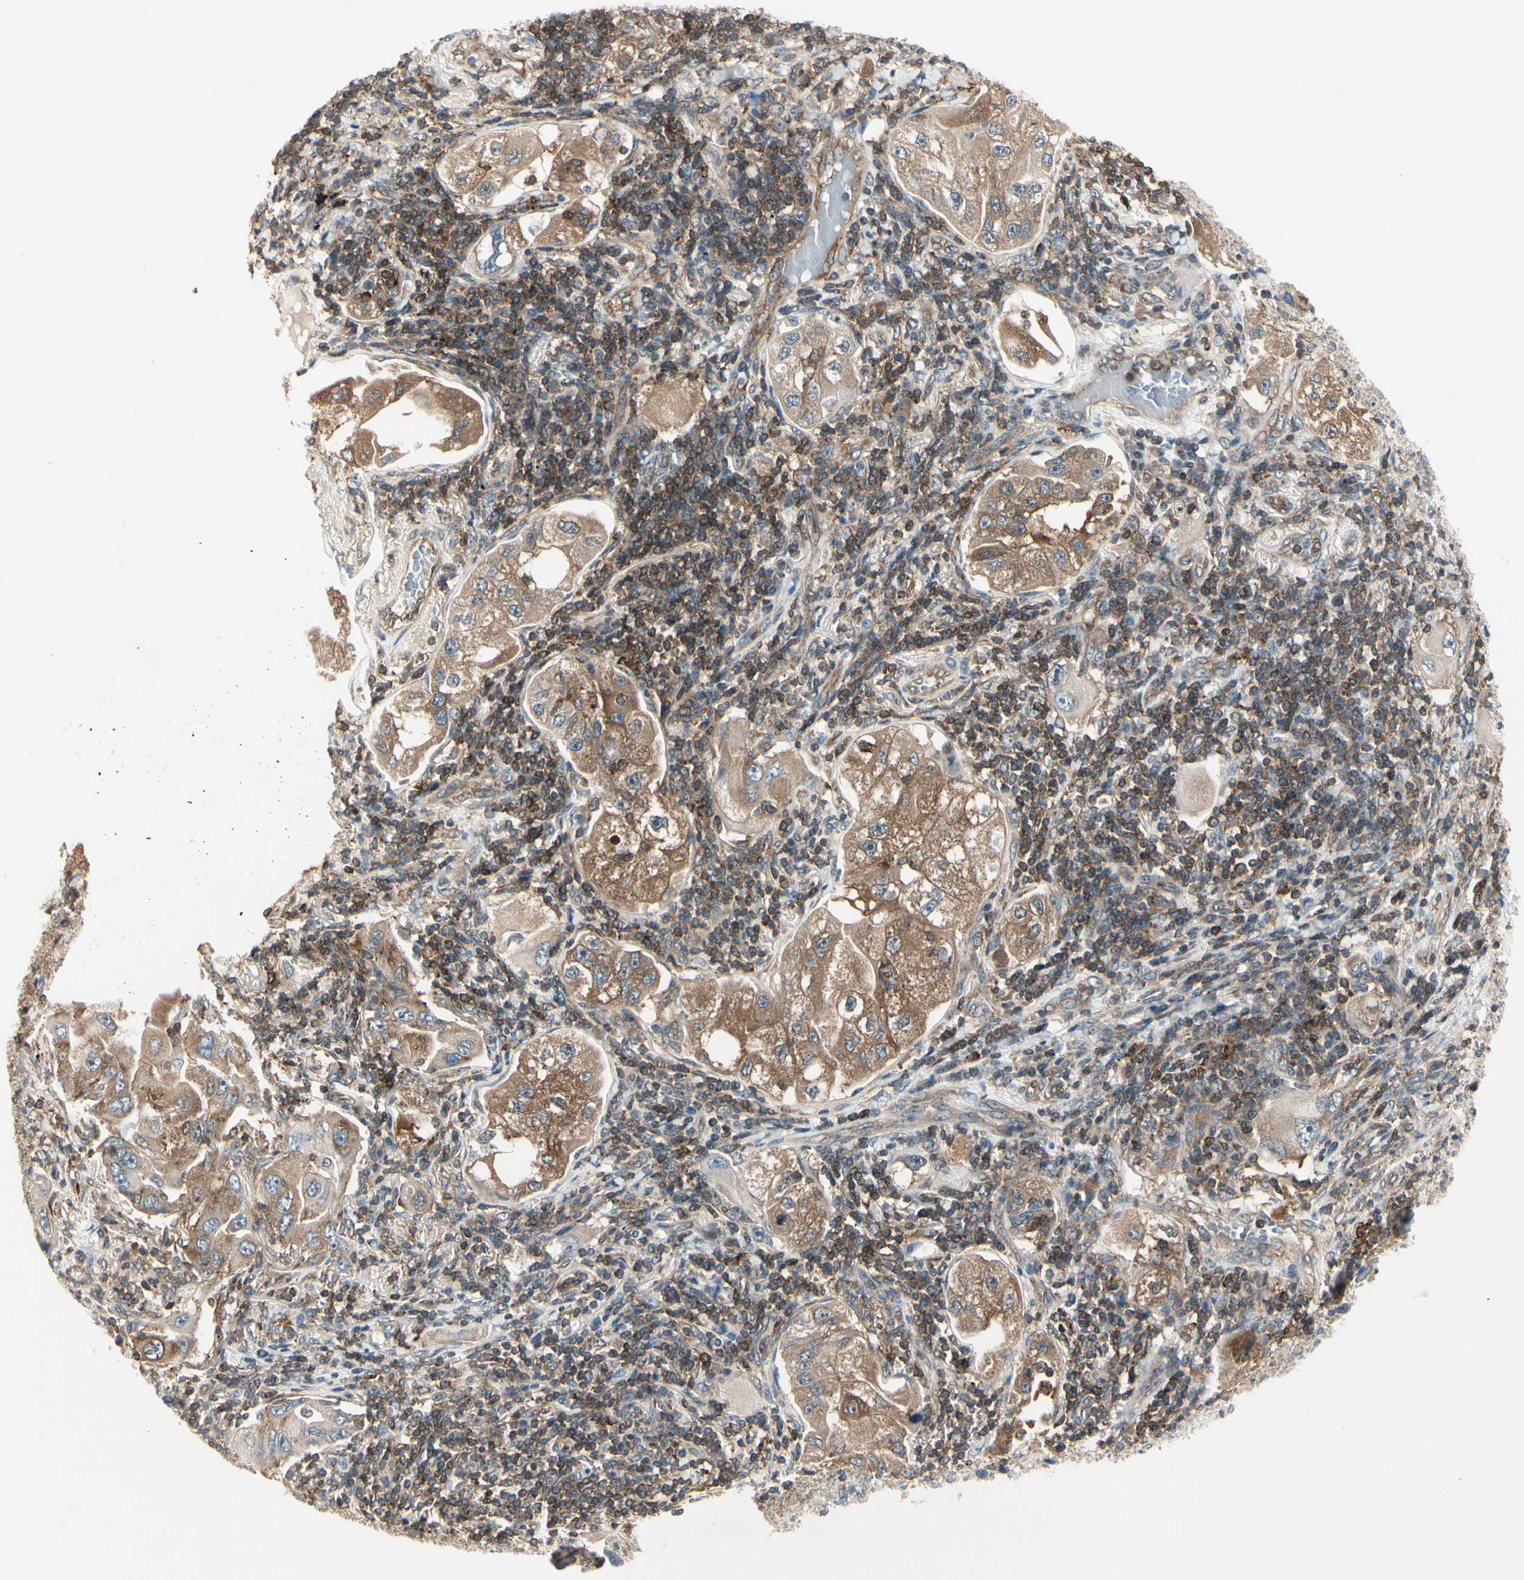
{"staining": {"intensity": "moderate", "quantity": "25%-75%", "location": "cytoplasmic/membranous"}, "tissue": "lung cancer", "cell_type": "Tumor cells", "image_type": "cancer", "snomed": [{"axis": "morphology", "description": "Adenocarcinoma, NOS"}, {"axis": "topography", "description": "Lung"}], "caption": "Immunohistochemical staining of lung adenocarcinoma reveals moderate cytoplasmic/membranous protein staining in about 25%-75% of tumor cells.", "gene": "OXSR1", "patient": {"sex": "female", "age": 65}}